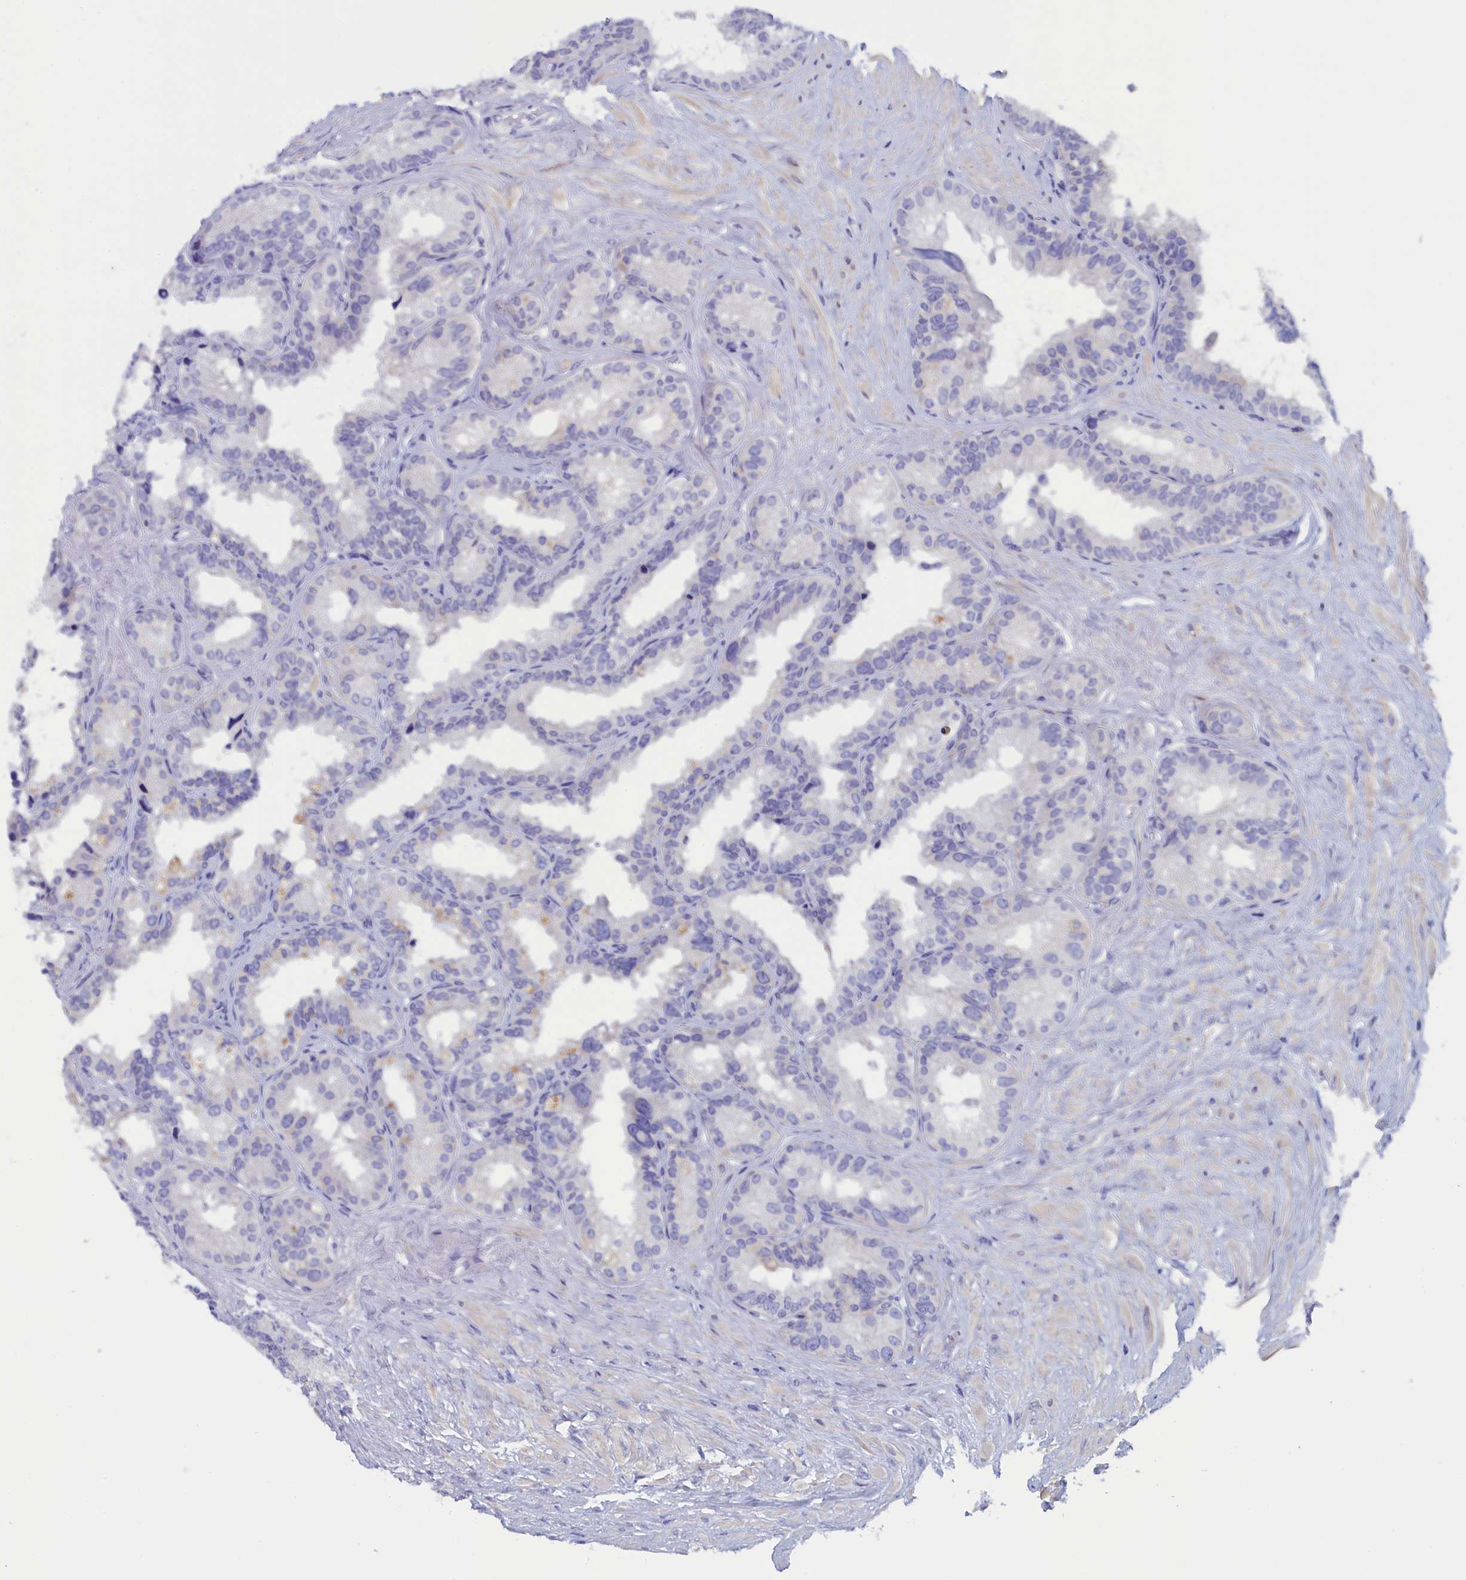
{"staining": {"intensity": "negative", "quantity": "none", "location": "none"}, "tissue": "seminal vesicle", "cell_type": "Glandular cells", "image_type": "normal", "snomed": [{"axis": "morphology", "description": "Normal tissue, NOS"}, {"axis": "topography", "description": "Seminal veicle"}], "caption": "This is an immunohistochemistry photomicrograph of benign human seminal vesicle. There is no staining in glandular cells.", "gene": "ANKRD2", "patient": {"sex": "male", "age": 80}}